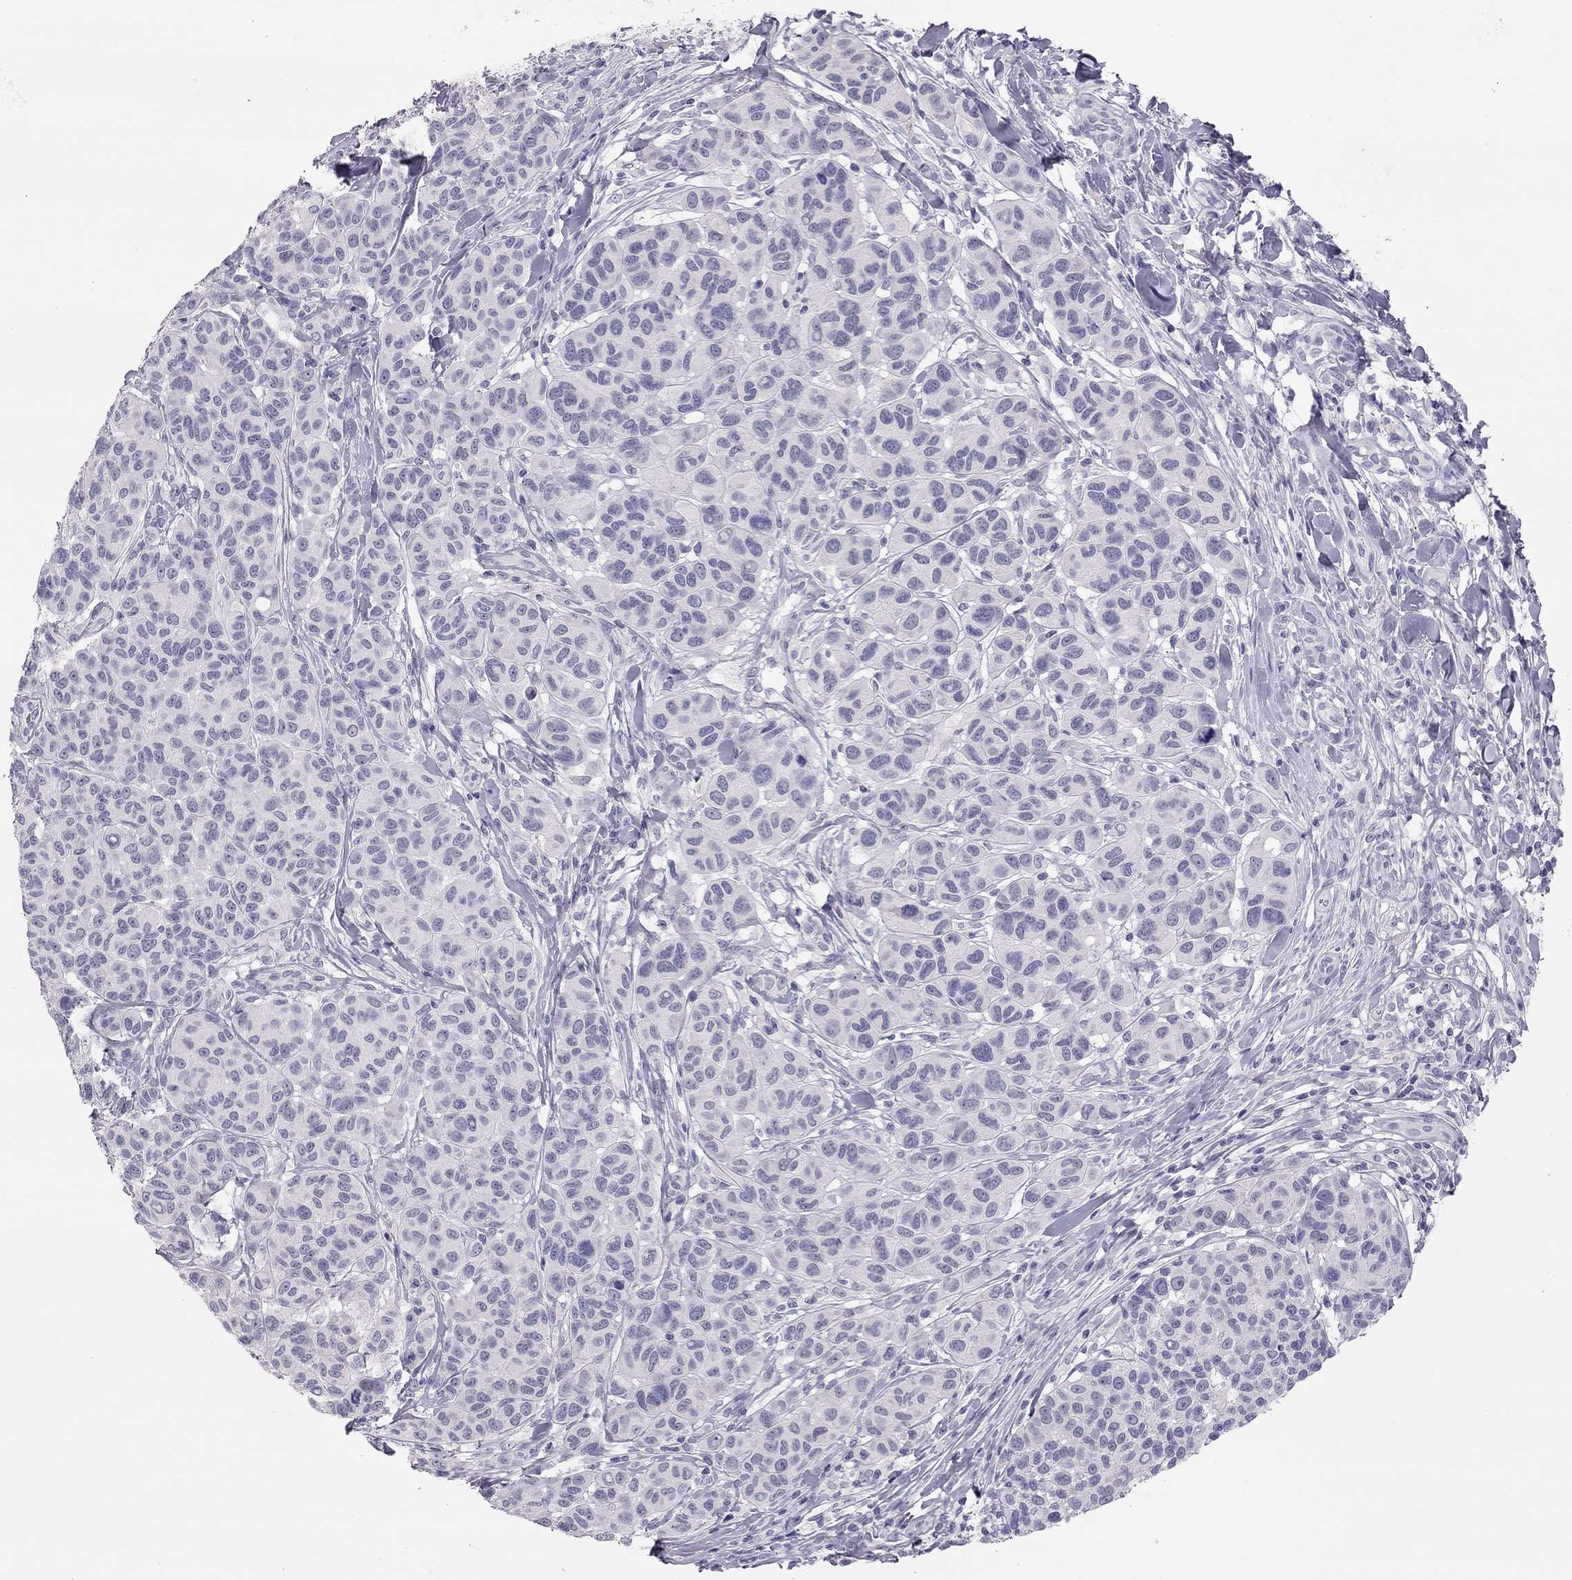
{"staining": {"intensity": "negative", "quantity": "none", "location": "none"}, "tissue": "melanoma", "cell_type": "Tumor cells", "image_type": "cancer", "snomed": [{"axis": "morphology", "description": "Malignant melanoma, NOS"}, {"axis": "topography", "description": "Skin"}], "caption": "An image of melanoma stained for a protein demonstrates no brown staining in tumor cells.", "gene": "ADORA2A", "patient": {"sex": "male", "age": 79}}